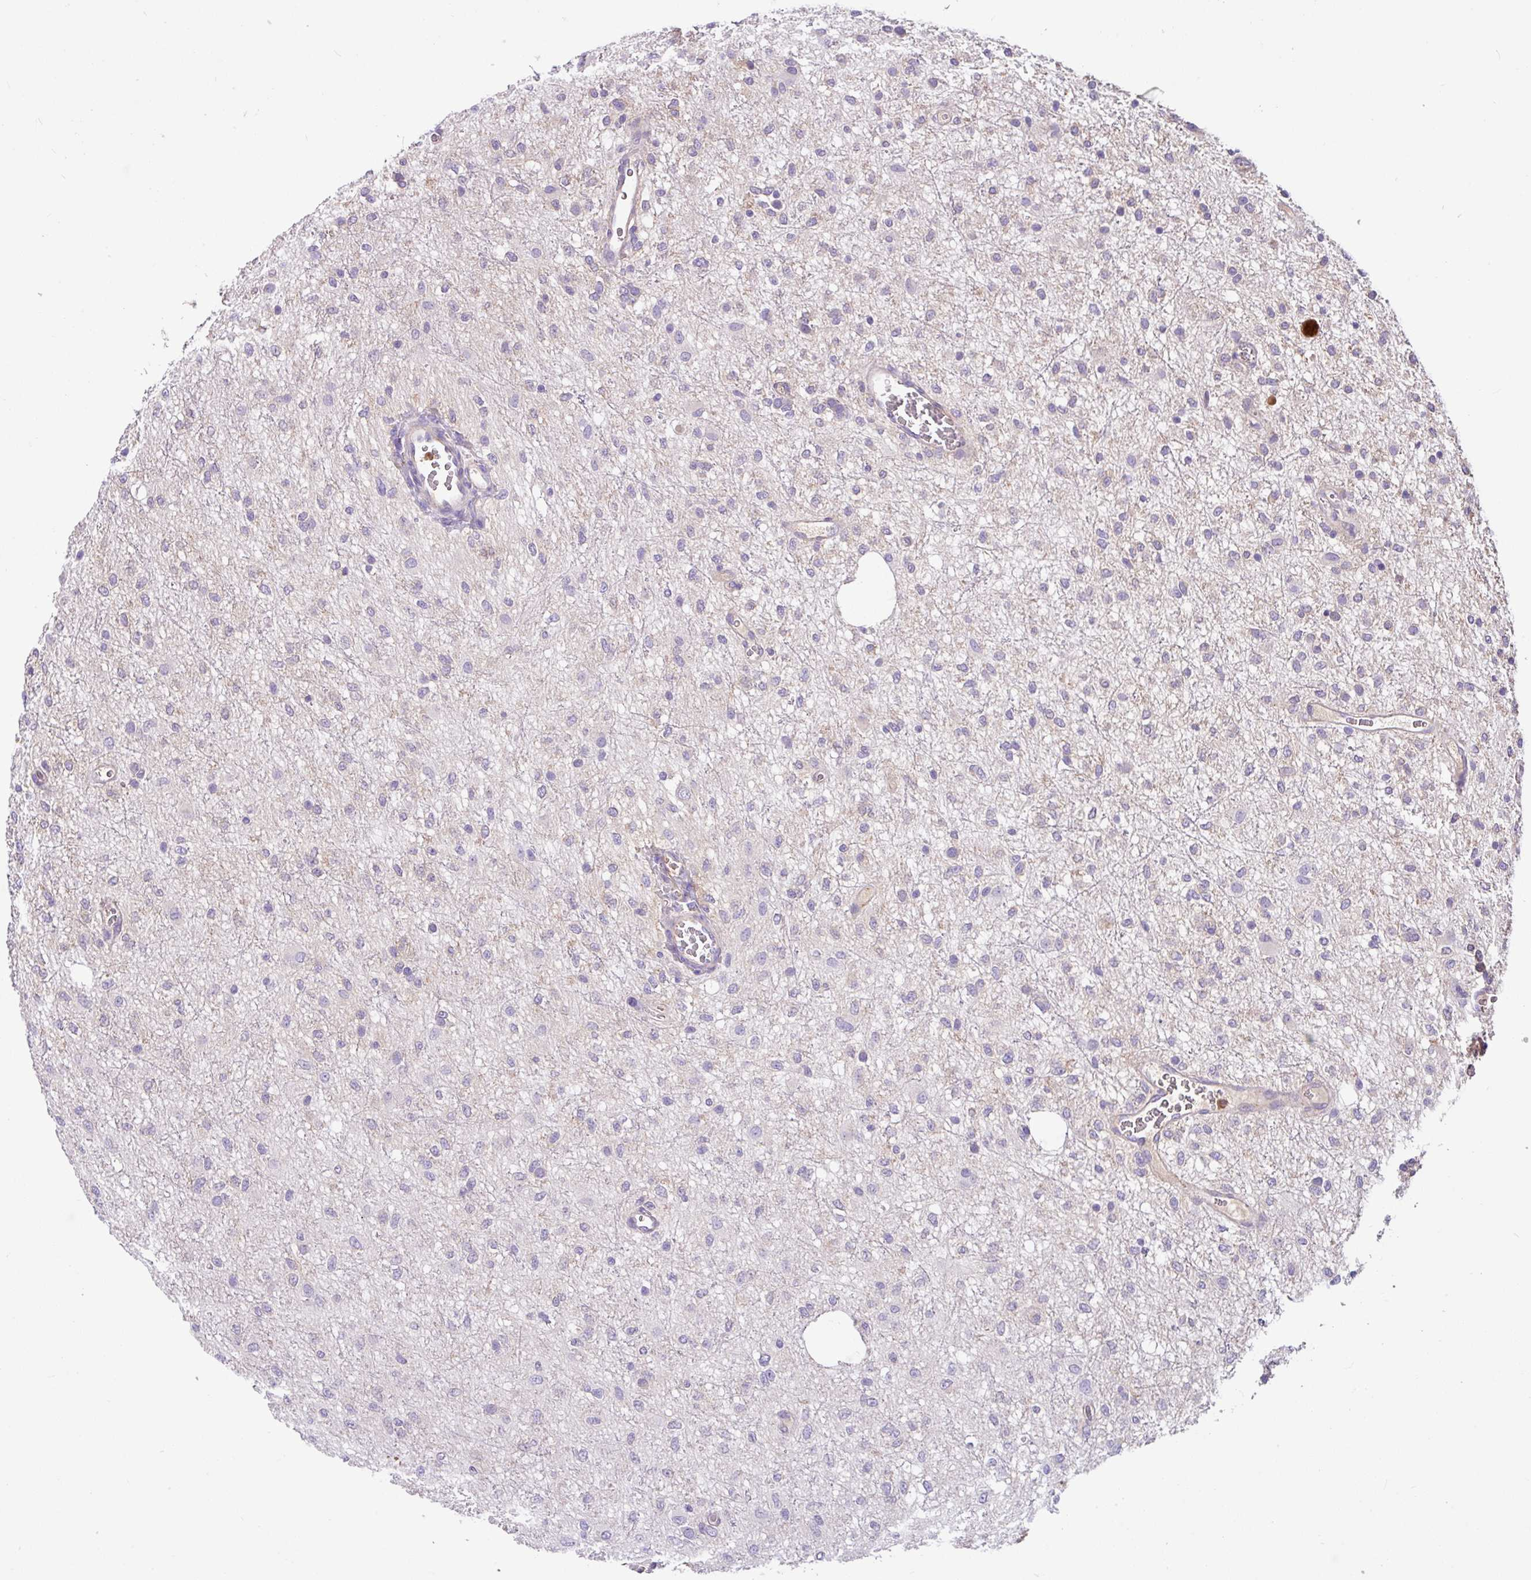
{"staining": {"intensity": "negative", "quantity": "none", "location": "none"}, "tissue": "glioma", "cell_type": "Tumor cells", "image_type": "cancer", "snomed": [{"axis": "morphology", "description": "Glioma, malignant, Low grade"}, {"axis": "topography", "description": "Cerebellum"}], "caption": "This is an IHC micrograph of malignant low-grade glioma. There is no expression in tumor cells.", "gene": "CRISP3", "patient": {"sex": "female", "age": 5}}